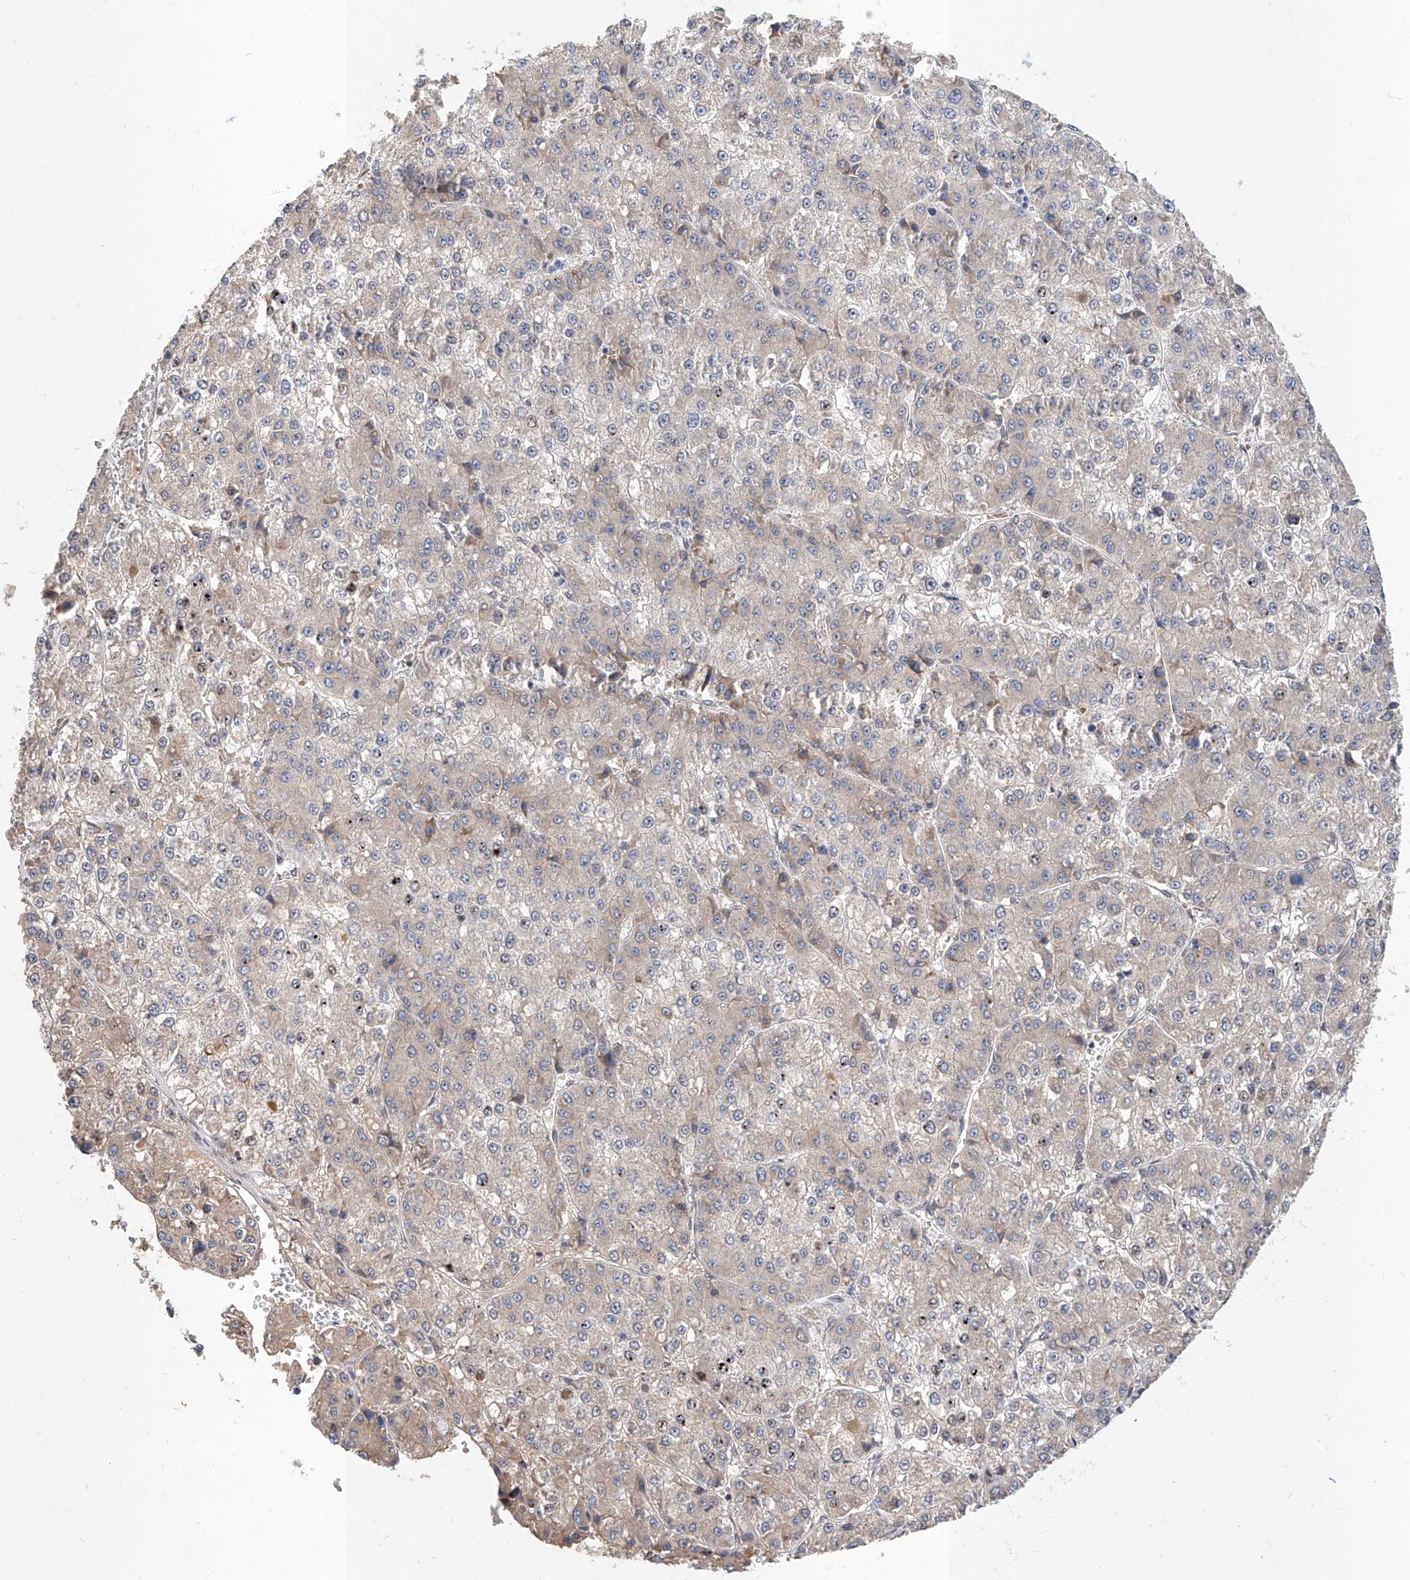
{"staining": {"intensity": "negative", "quantity": "none", "location": "none"}, "tissue": "liver cancer", "cell_type": "Tumor cells", "image_type": "cancer", "snomed": [{"axis": "morphology", "description": "Carcinoma, Hepatocellular, NOS"}, {"axis": "topography", "description": "Liver"}], "caption": "Immunohistochemistry micrograph of neoplastic tissue: human liver cancer (hepatocellular carcinoma) stained with DAB exhibits no significant protein staining in tumor cells. (Brightfield microscopy of DAB immunohistochemistry at high magnification).", "gene": "CARMIL3", "patient": {"sex": "female", "age": 73}}